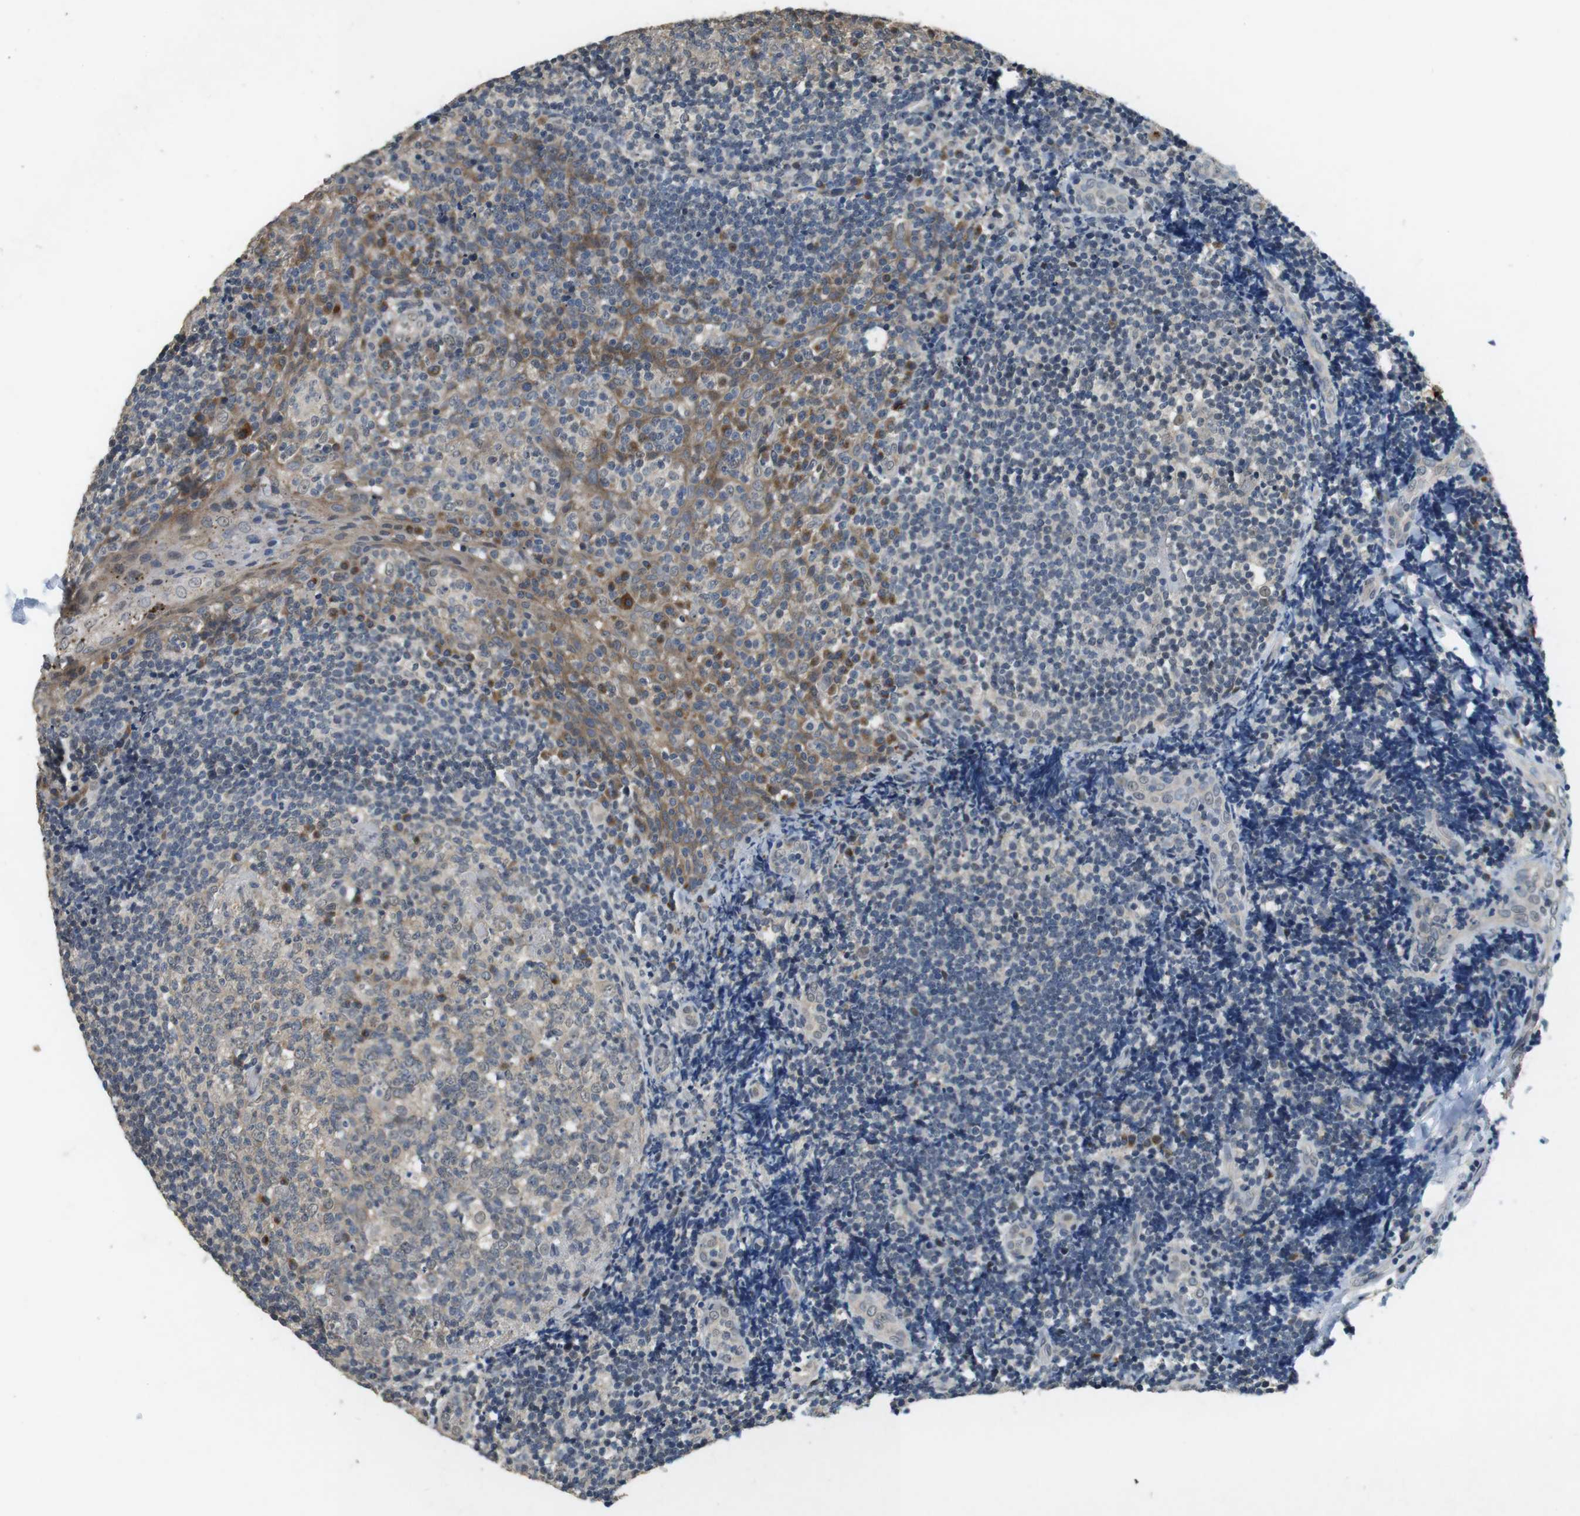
{"staining": {"intensity": "weak", "quantity": "25%-75%", "location": "cytoplasmic/membranous"}, "tissue": "tonsil", "cell_type": "Germinal center cells", "image_type": "normal", "snomed": [{"axis": "morphology", "description": "Normal tissue, NOS"}, {"axis": "topography", "description": "Tonsil"}], "caption": "The histopathology image displays a brown stain indicating the presence of a protein in the cytoplasmic/membranous of germinal center cells in tonsil. The protein is stained brown, and the nuclei are stained in blue (DAB IHC with brightfield microscopy, high magnification).", "gene": "CLDN7", "patient": {"sex": "male", "age": 31}}